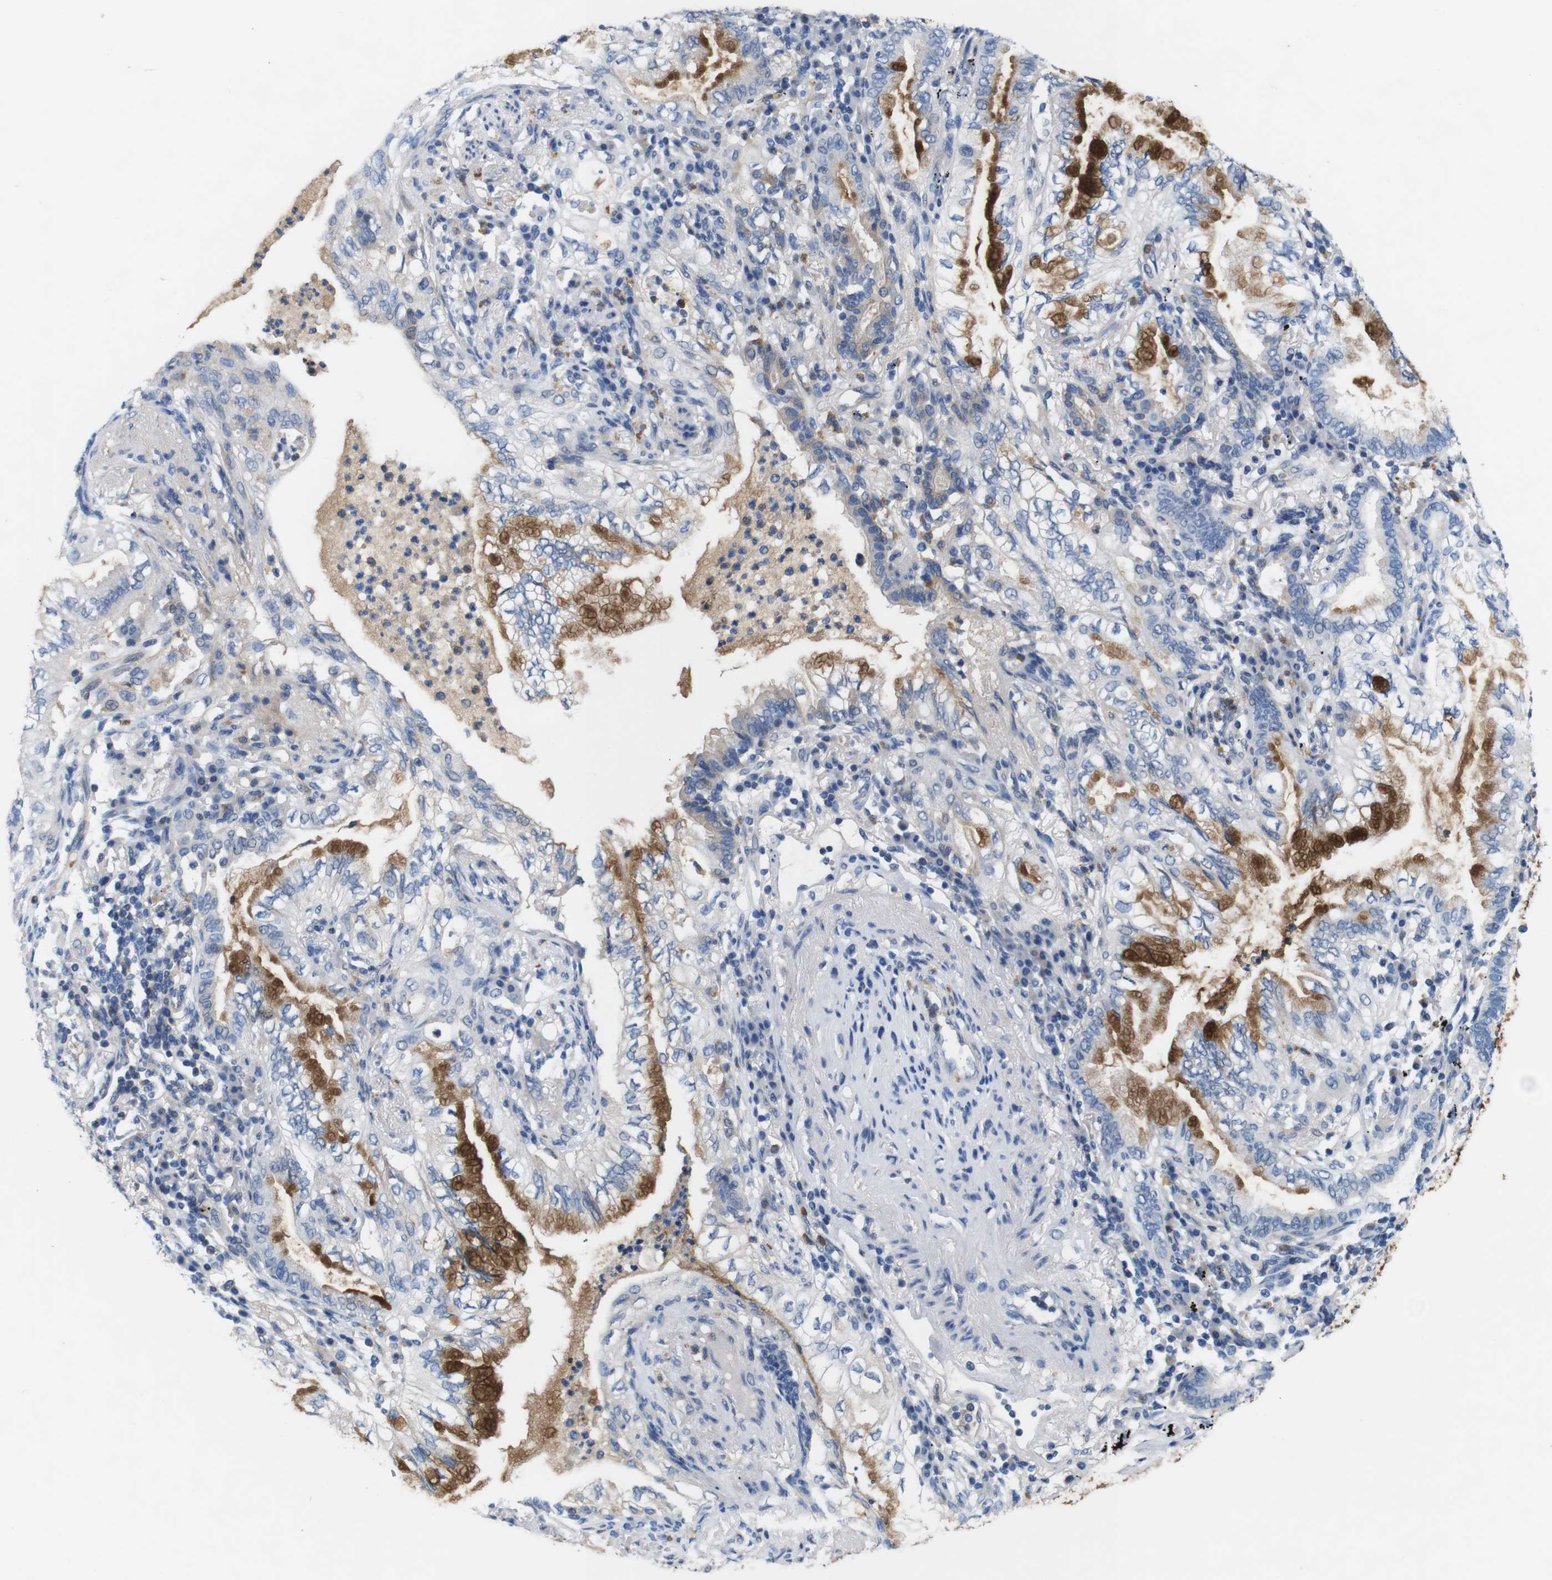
{"staining": {"intensity": "moderate", "quantity": "25%-75%", "location": "cytoplasmic/membranous"}, "tissue": "lung cancer", "cell_type": "Tumor cells", "image_type": "cancer", "snomed": [{"axis": "morphology", "description": "Normal tissue, NOS"}, {"axis": "morphology", "description": "Adenocarcinoma, NOS"}, {"axis": "topography", "description": "Bronchus"}, {"axis": "topography", "description": "Lung"}], "caption": "A brown stain highlights moderate cytoplasmic/membranous positivity of a protein in human lung adenocarcinoma tumor cells. (IHC, brightfield microscopy, high magnification).", "gene": "C1RL", "patient": {"sex": "female", "age": 70}}